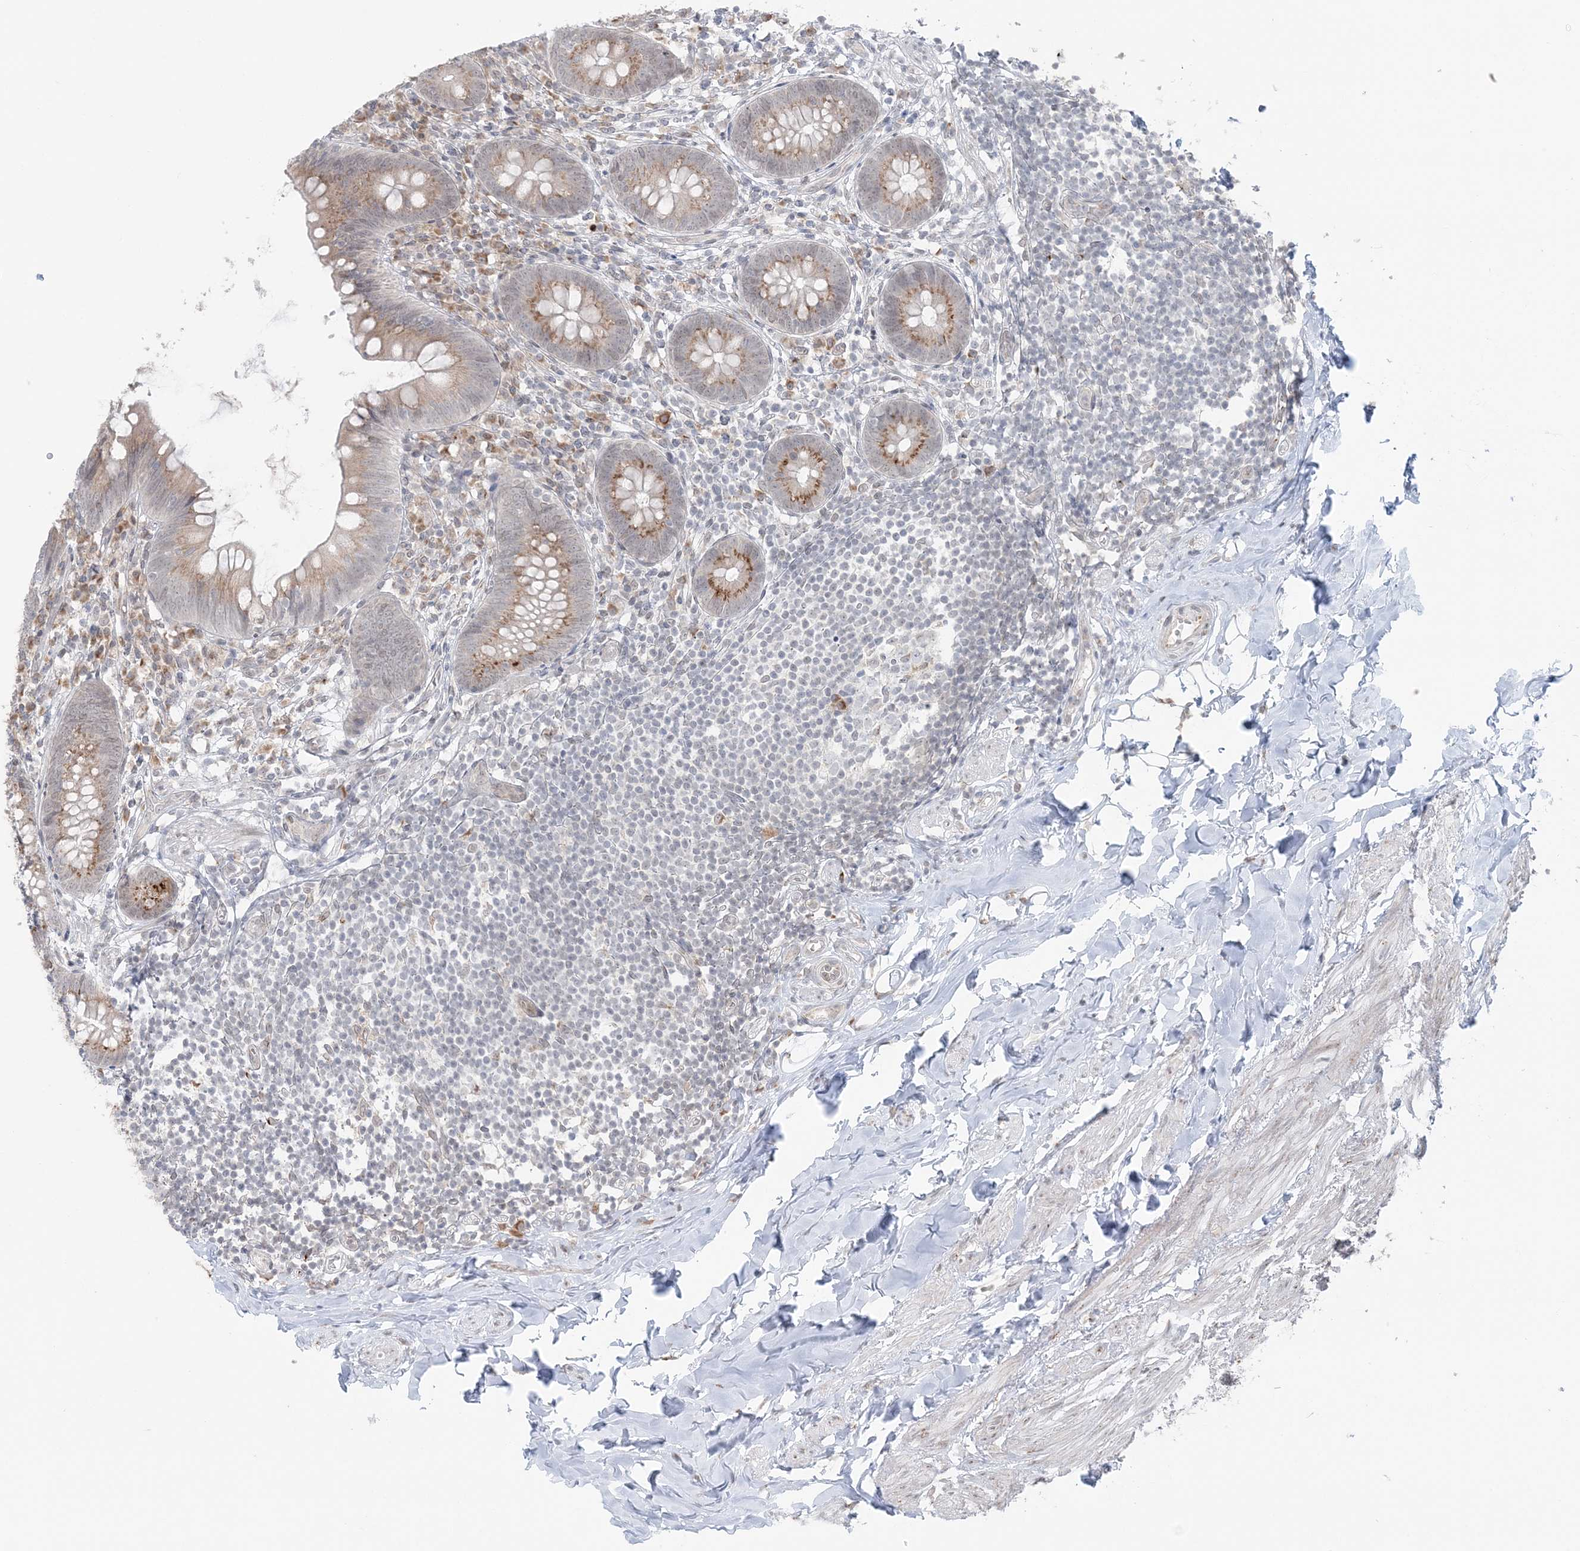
{"staining": {"intensity": "moderate", "quantity": ">75%", "location": "cytoplasmic/membranous"}, "tissue": "appendix", "cell_type": "Glandular cells", "image_type": "normal", "snomed": [{"axis": "morphology", "description": "Normal tissue, NOS"}, {"axis": "topography", "description": "Appendix"}], "caption": "DAB (3,3'-diaminobenzidine) immunohistochemical staining of normal human appendix reveals moderate cytoplasmic/membranous protein positivity in approximately >75% of glandular cells.", "gene": "TMED10", "patient": {"sex": "female", "age": 62}}